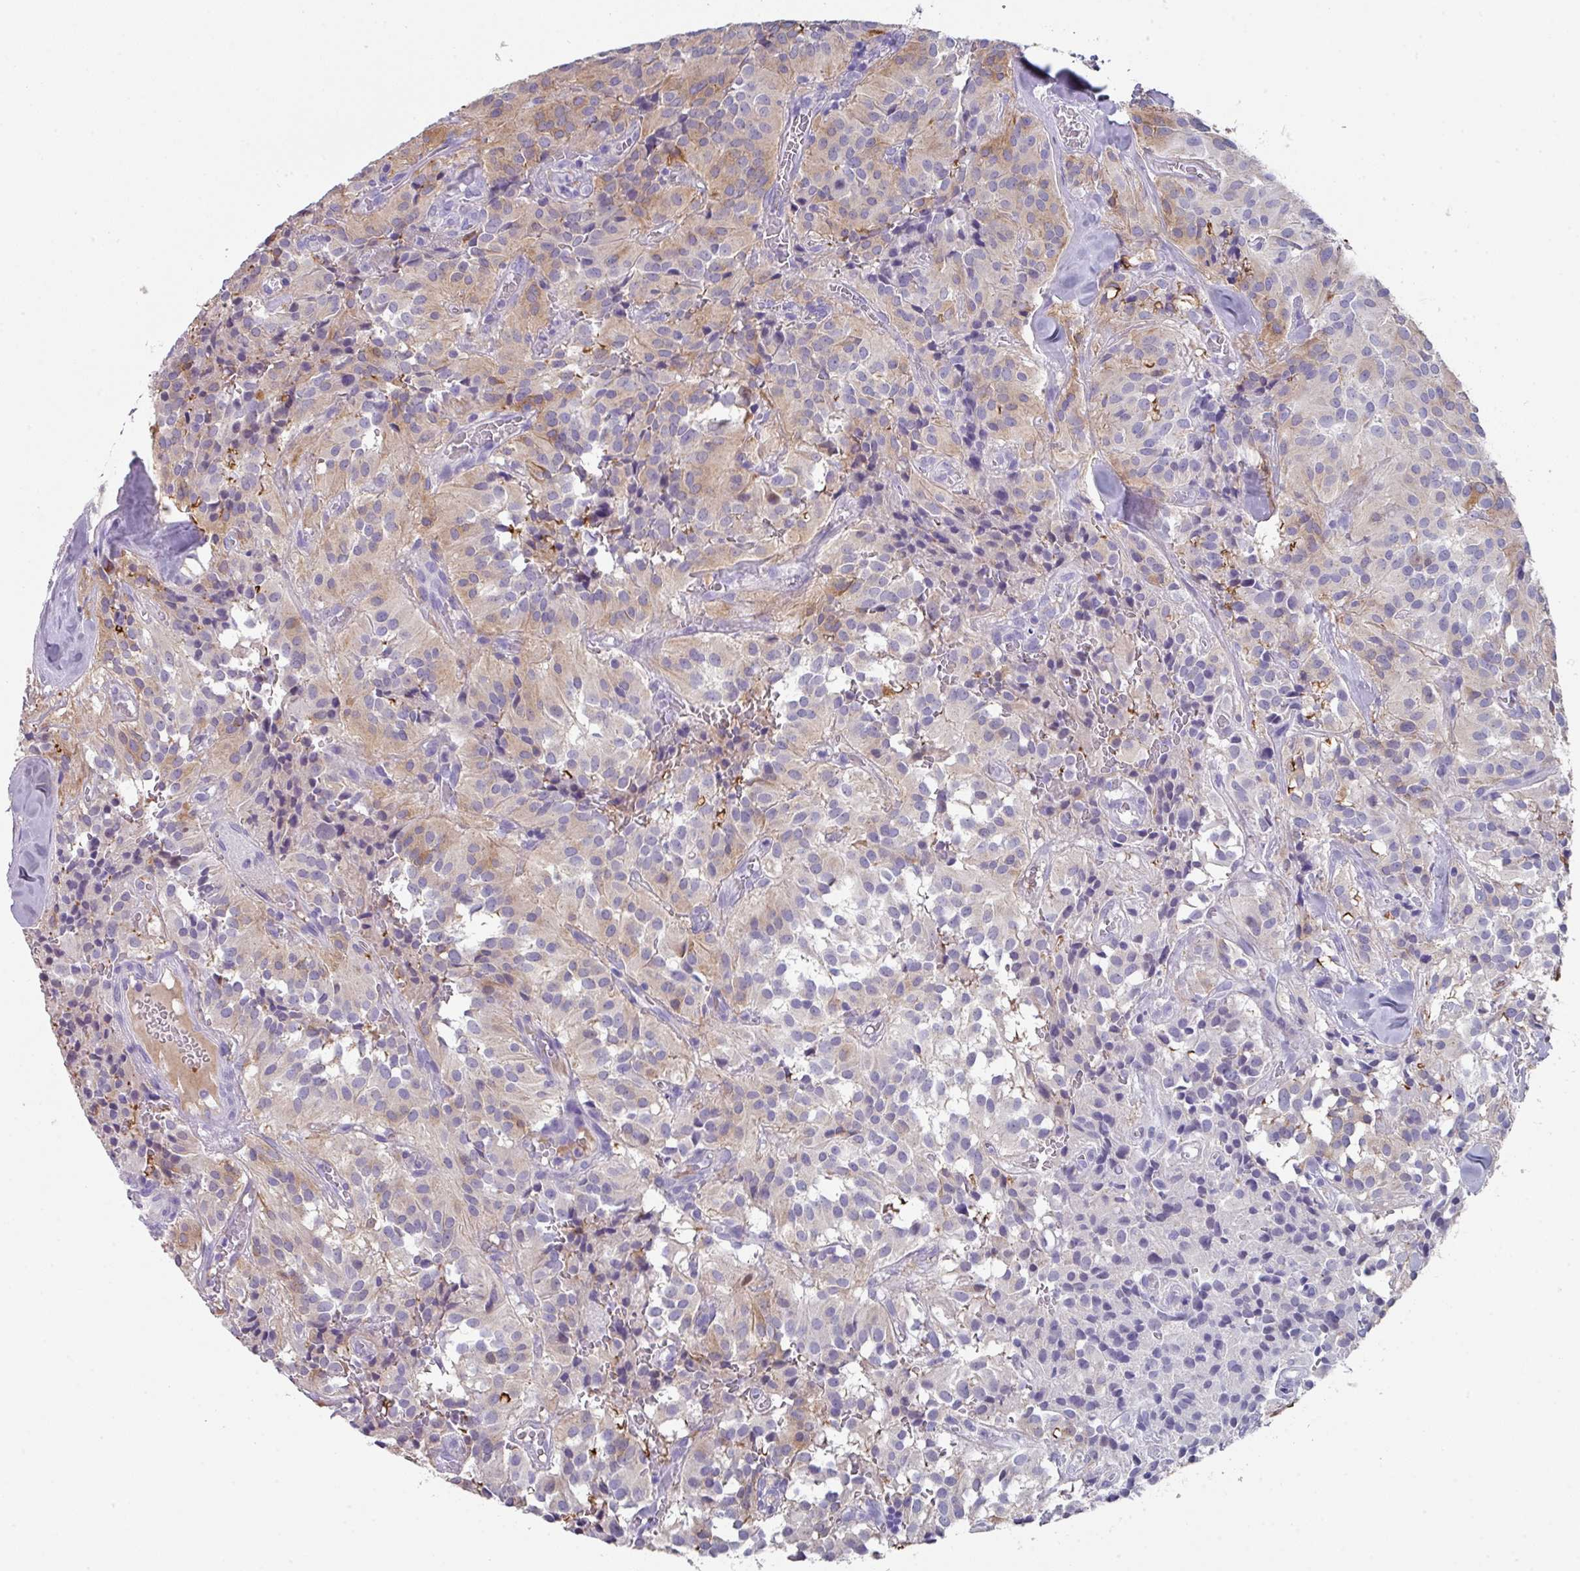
{"staining": {"intensity": "moderate", "quantity": "<25%", "location": "cytoplasmic/membranous"}, "tissue": "glioma", "cell_type": "Tumor cells", "image_type": "cancer", "snomed": [{"axis": "morphology", "description": "Glioma, malignant, Low grade"}, {"axis": "topography", "description": "Brain"}], "caption": "Human malignant glioma (low-grade) stained with a protein marker shows moderate staining in tumor cells.", "gene": "PEX10", "patient": {"sex": "male", "age": 42}}